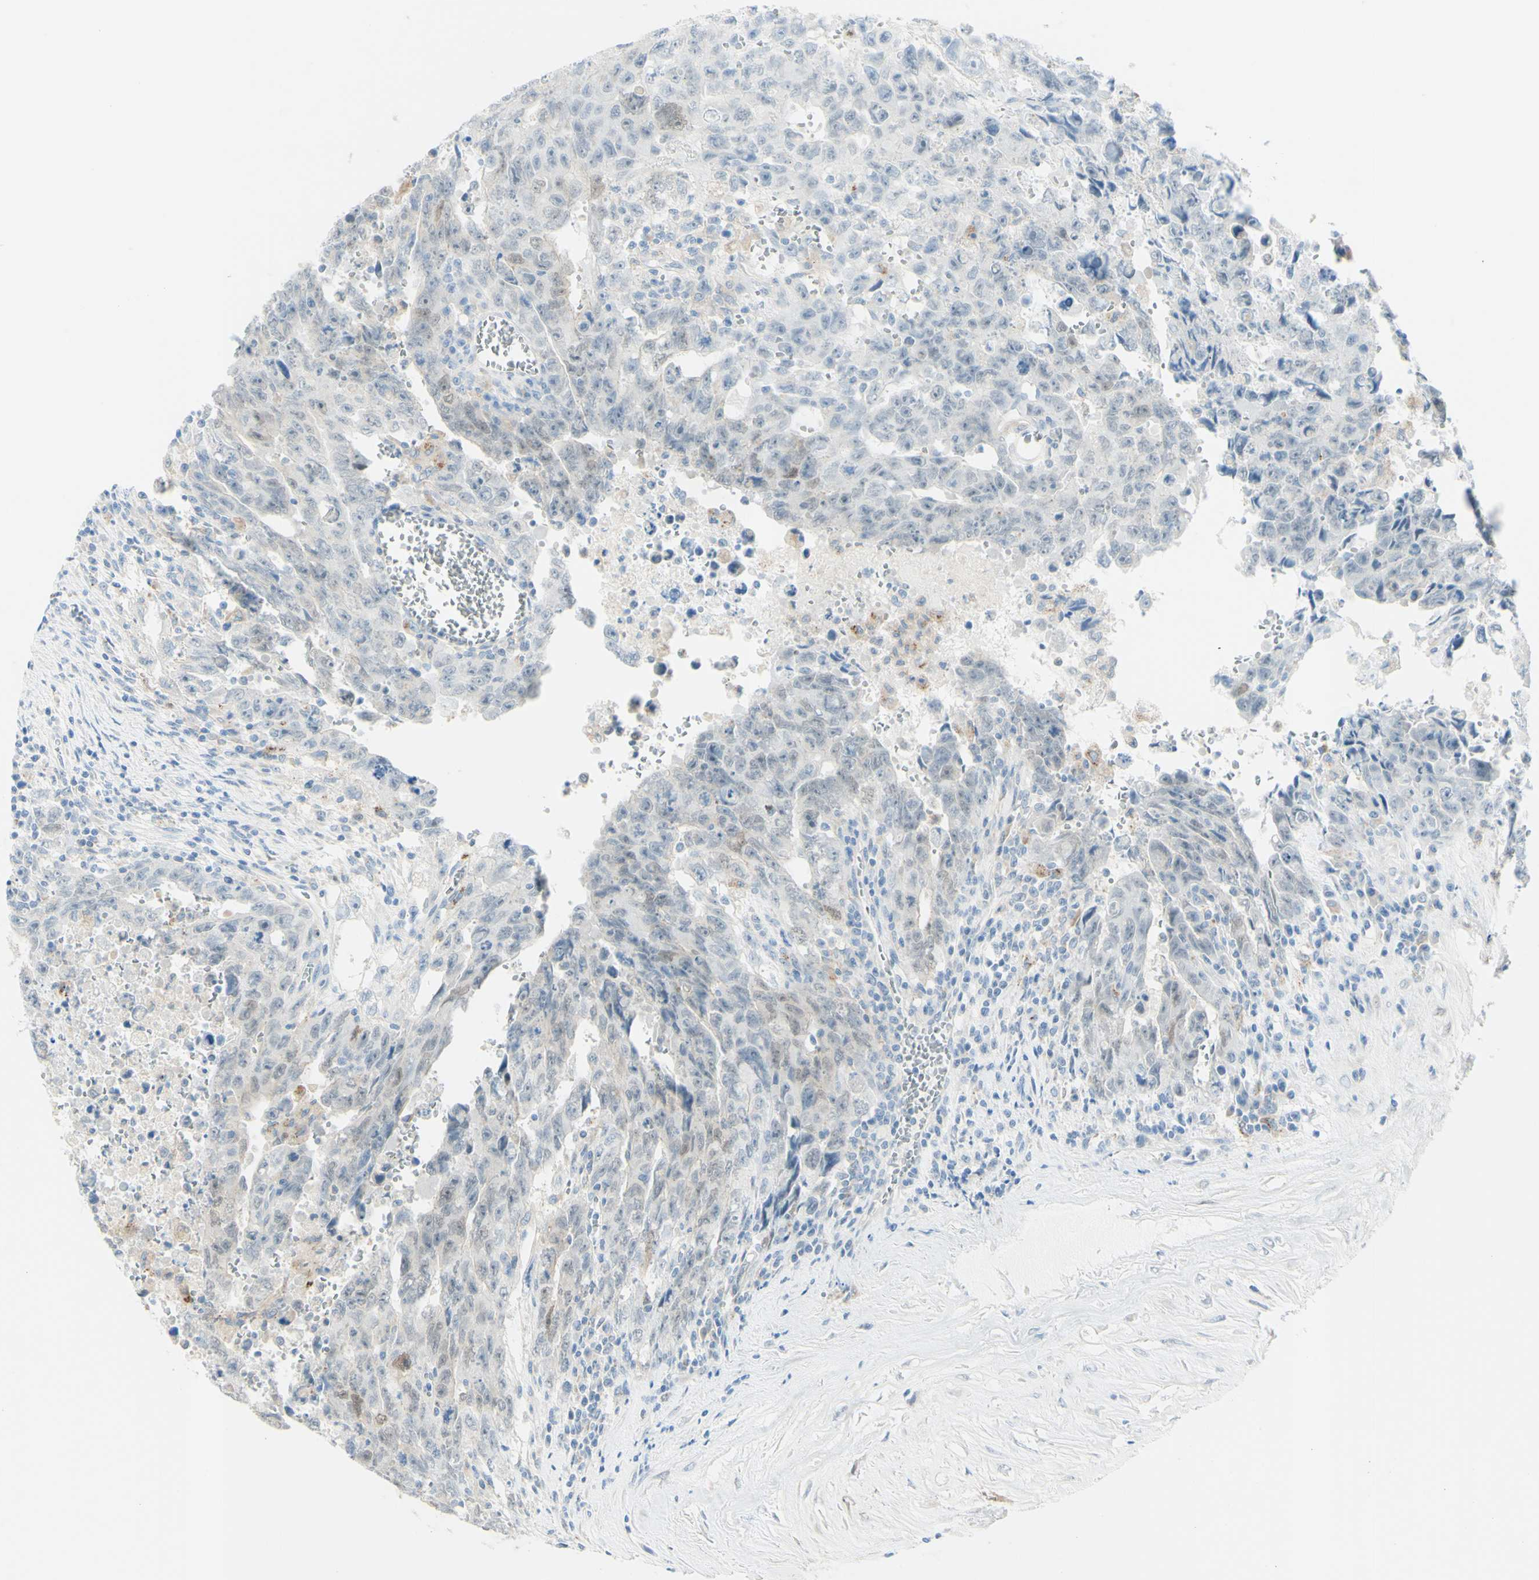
{"staining": {"intensity": "negative", "quantity": "none", "location": "none"}, "tissue": "testis cancer", "cell_type": "Tumor cells", "image_type": "cancer", "snomed": [{"axis": "morphology", "description": "Carcinoma, Embryonal, NOS"}, {"axis": "topography", "description": "Testis"}], "caption": "Image shows no protein expression in tumor cells of embryonal carcinoma (testis) tissue. (DAB (3,3'-diaminobenzidine) IHC with hematoxylin counter stain).", "gene": "TSPAN1", "patient": {"sex": "male", "age": 28}}